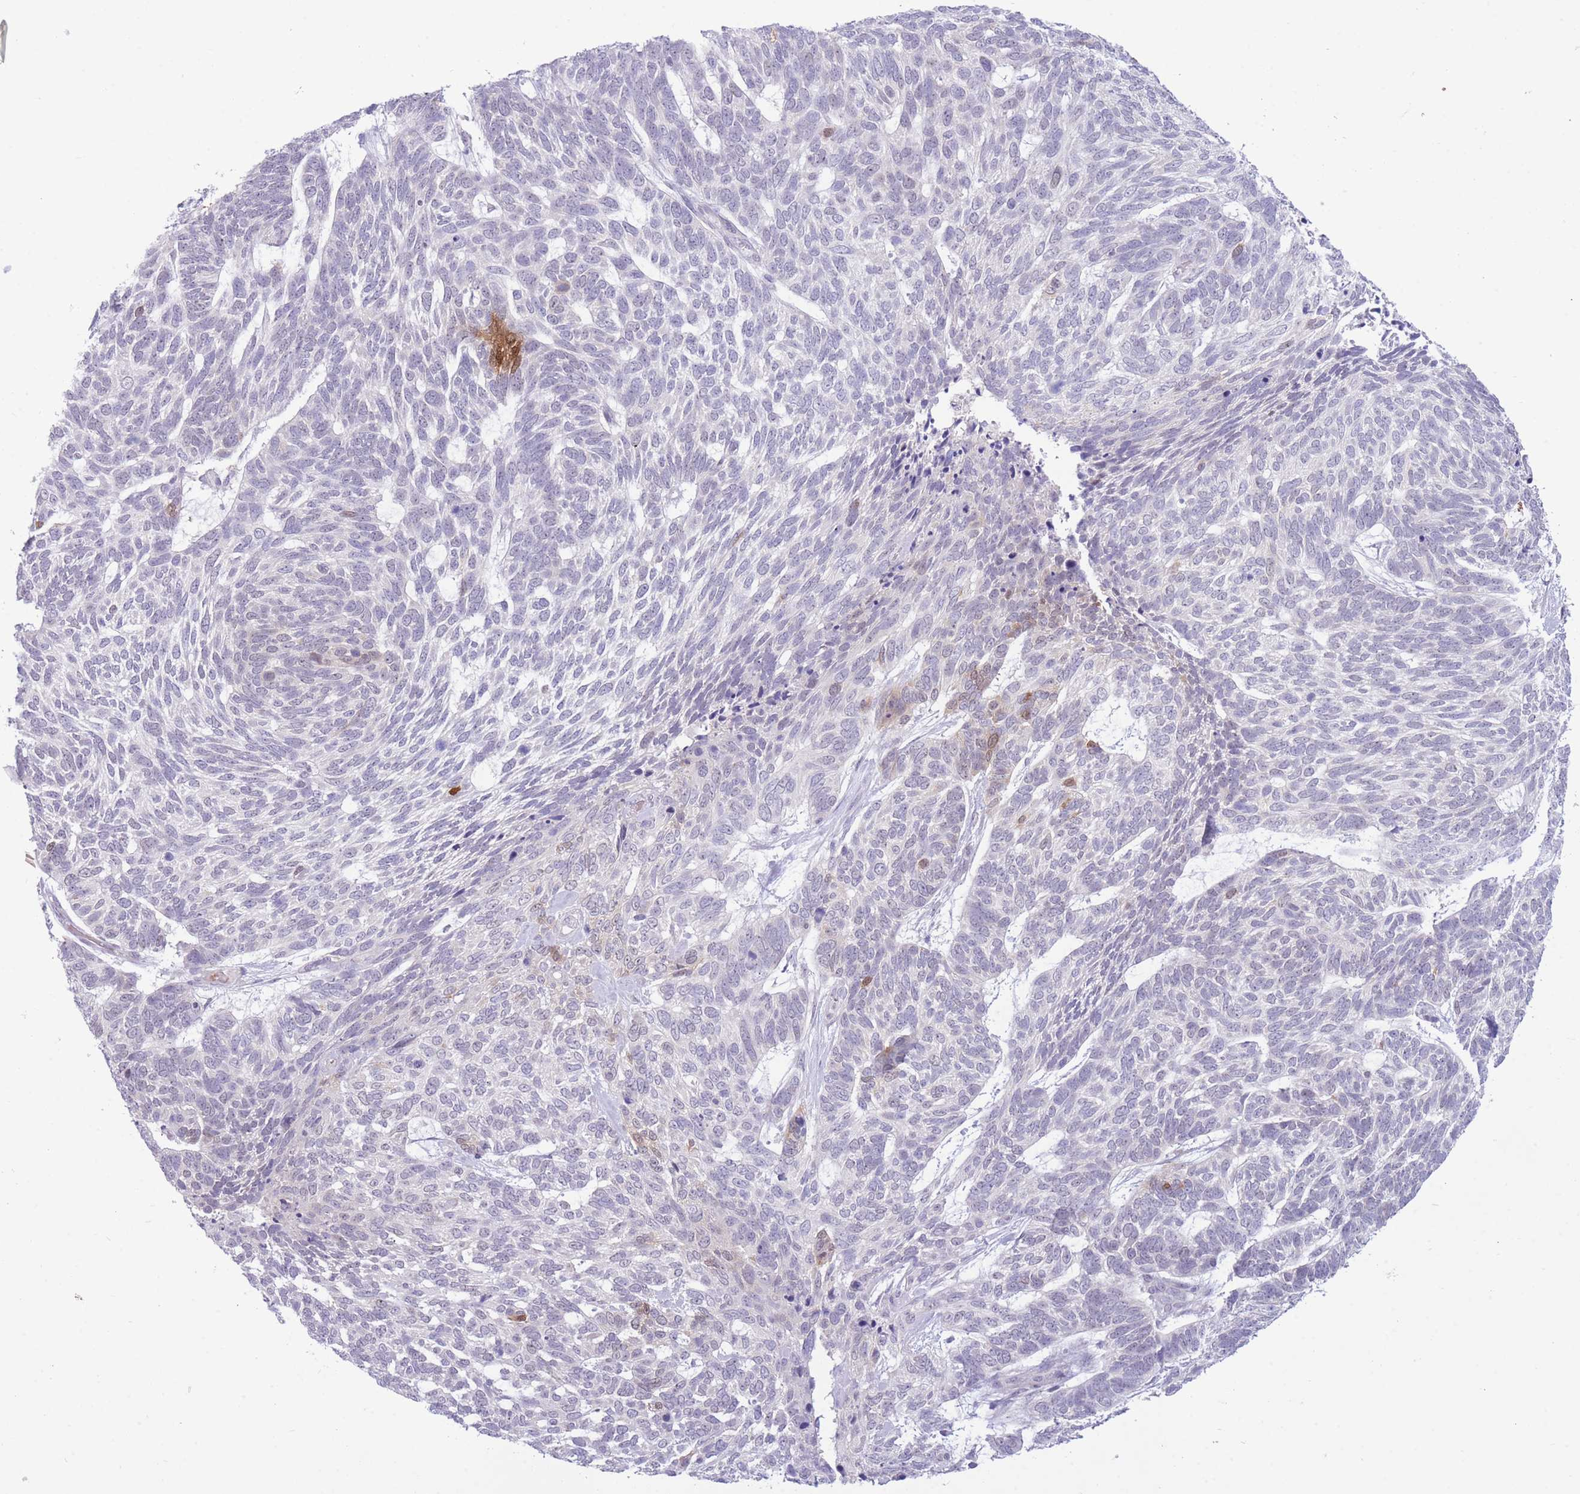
{"staining": {"intensity": "negative", "quantity": "none", "location": "none"}, "tissue": "skin cancer", "cell_type": "Tumor cells", "image_type": "cancer", "snomed": [{"axis": "morphology", "description": "Basal cell carcinoma"}, {"axis": "topography", "description": "Skin"}], "caption": "DAB (3,3'-diaminobenzidine) immunohistochemical staining of human basal cell carcinoma (skin) demonstrates no significant positivity in tumor cells. (DAB immunohistochemistry visualized using brightfield microscopy, high magnification).", "gene": "FBXO46", "patient": {"sex": "female", "age": 65}}